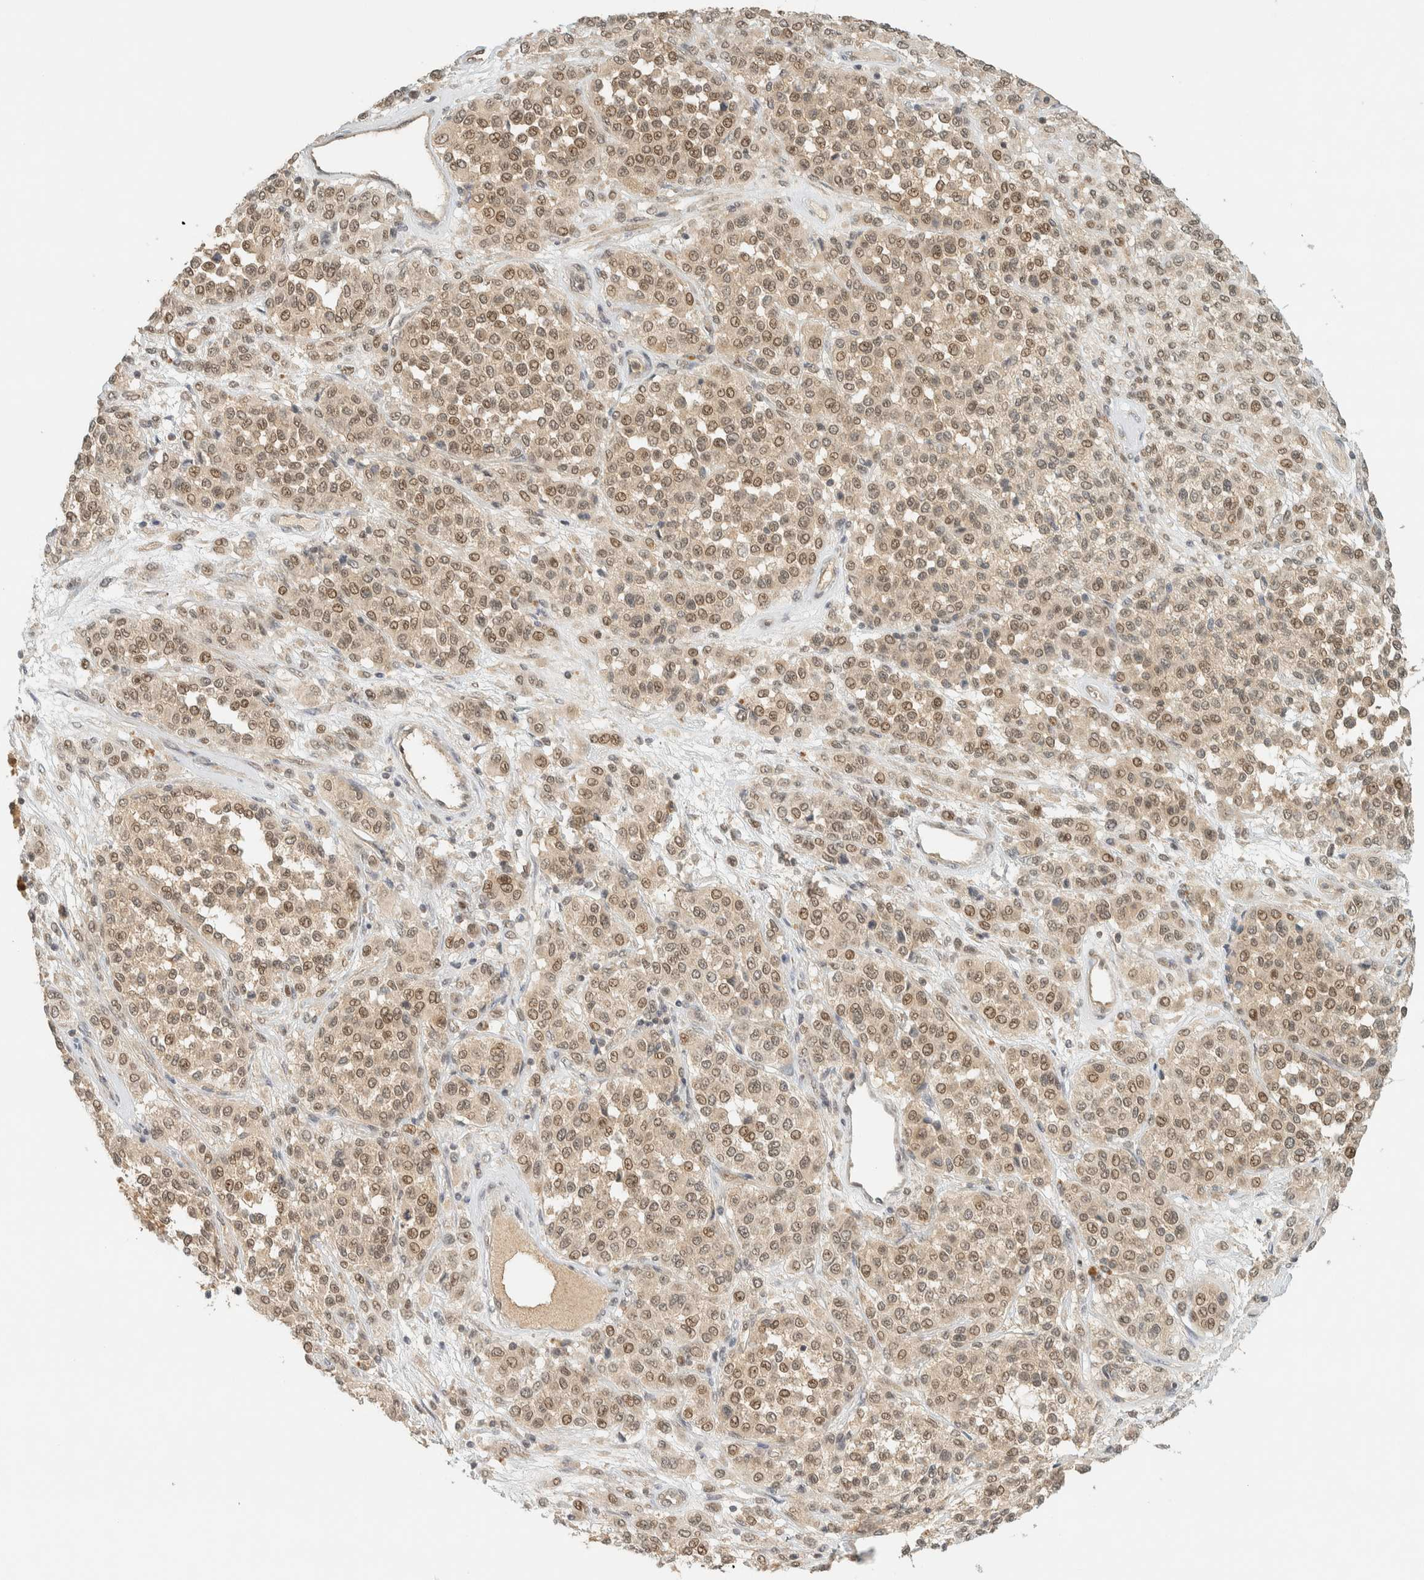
{"staining": {"intensity": "weak", "quantity": ">75%", "location": "cytoplasmic/membranous,nuclear"}, "tissue": "melanoma", "cell_type": "Tumor cells", "image_type": "cancer", "snomed": [{"axis": "morphology", "description": "Malignant melanoma, Metastatic site"}, {"axis": "topography", "description": "Pancreas"}], "caption": "Immunohistochemistry (IHC) histopathology image of neoplastic tissue: malignant melanoma (metastatic site) stained using immunohistochemistry displays low levels of weak protein expression localized specifically in the cytoplasmic/membranous and nuclear of tumor cells, appearing as a cytoplasmic/membranous and nuclear brown color.", "gene": "KIFAP3", "patient": {"sex": "female", "age": 30}}